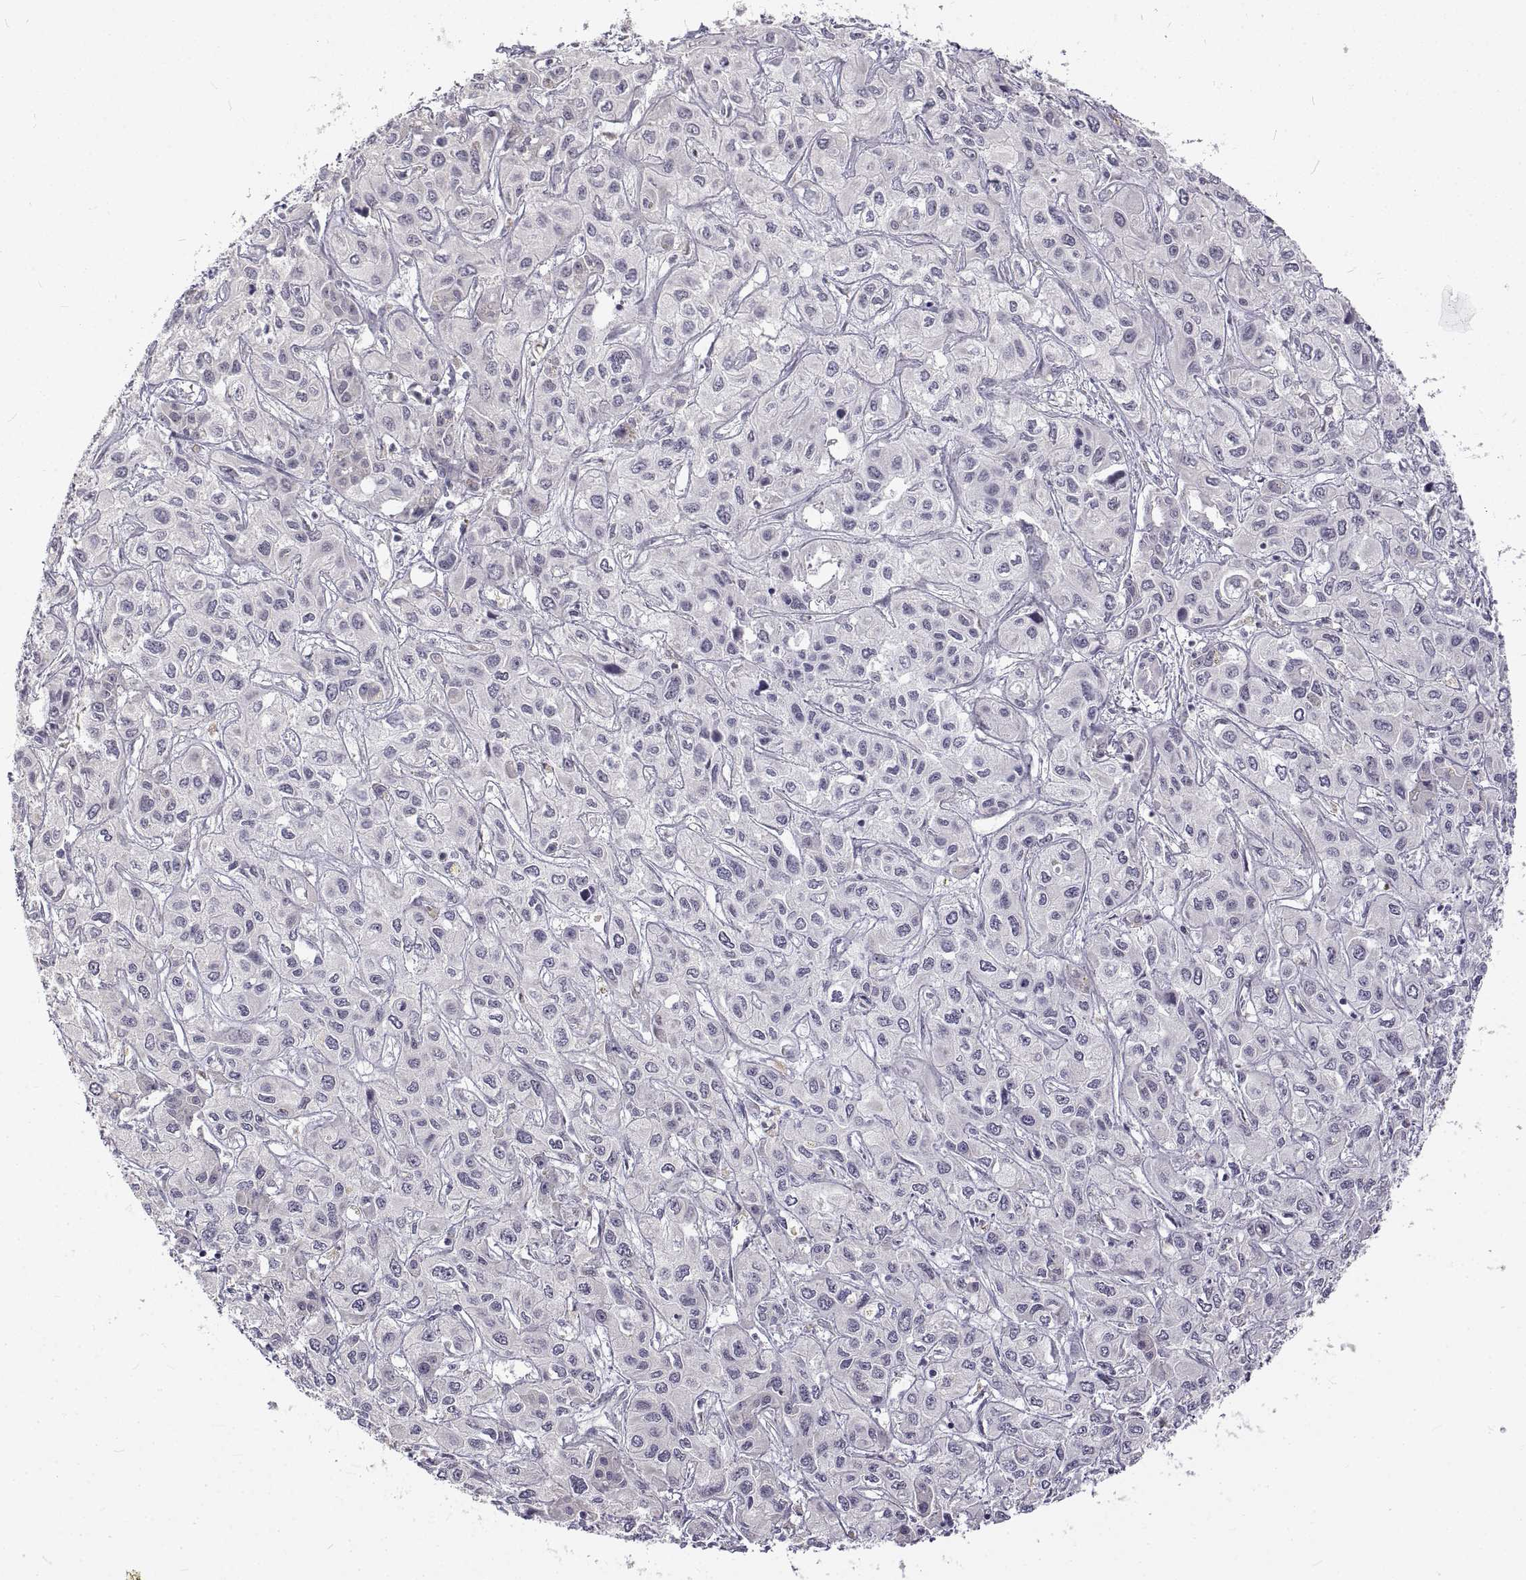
{"staining": {"intensity": "negative", "quantity": "none", "location": "none"}, "tissue": "liver cancer", "cell_type": "Tumor cells", "image_type": "cancer", "snomed": [{"axis": "morphology", "description": "Cholangiocarcinoma"}, {"axis": "topography", "description": "Liver"}], "caption": "IHC histopathology image of cholangiocarcinoma (liver) stained for a protein (brown), which shows no expression in tumor cells.", "gene": "ANO2", "patient": {"sex": "female", "age": 66}}